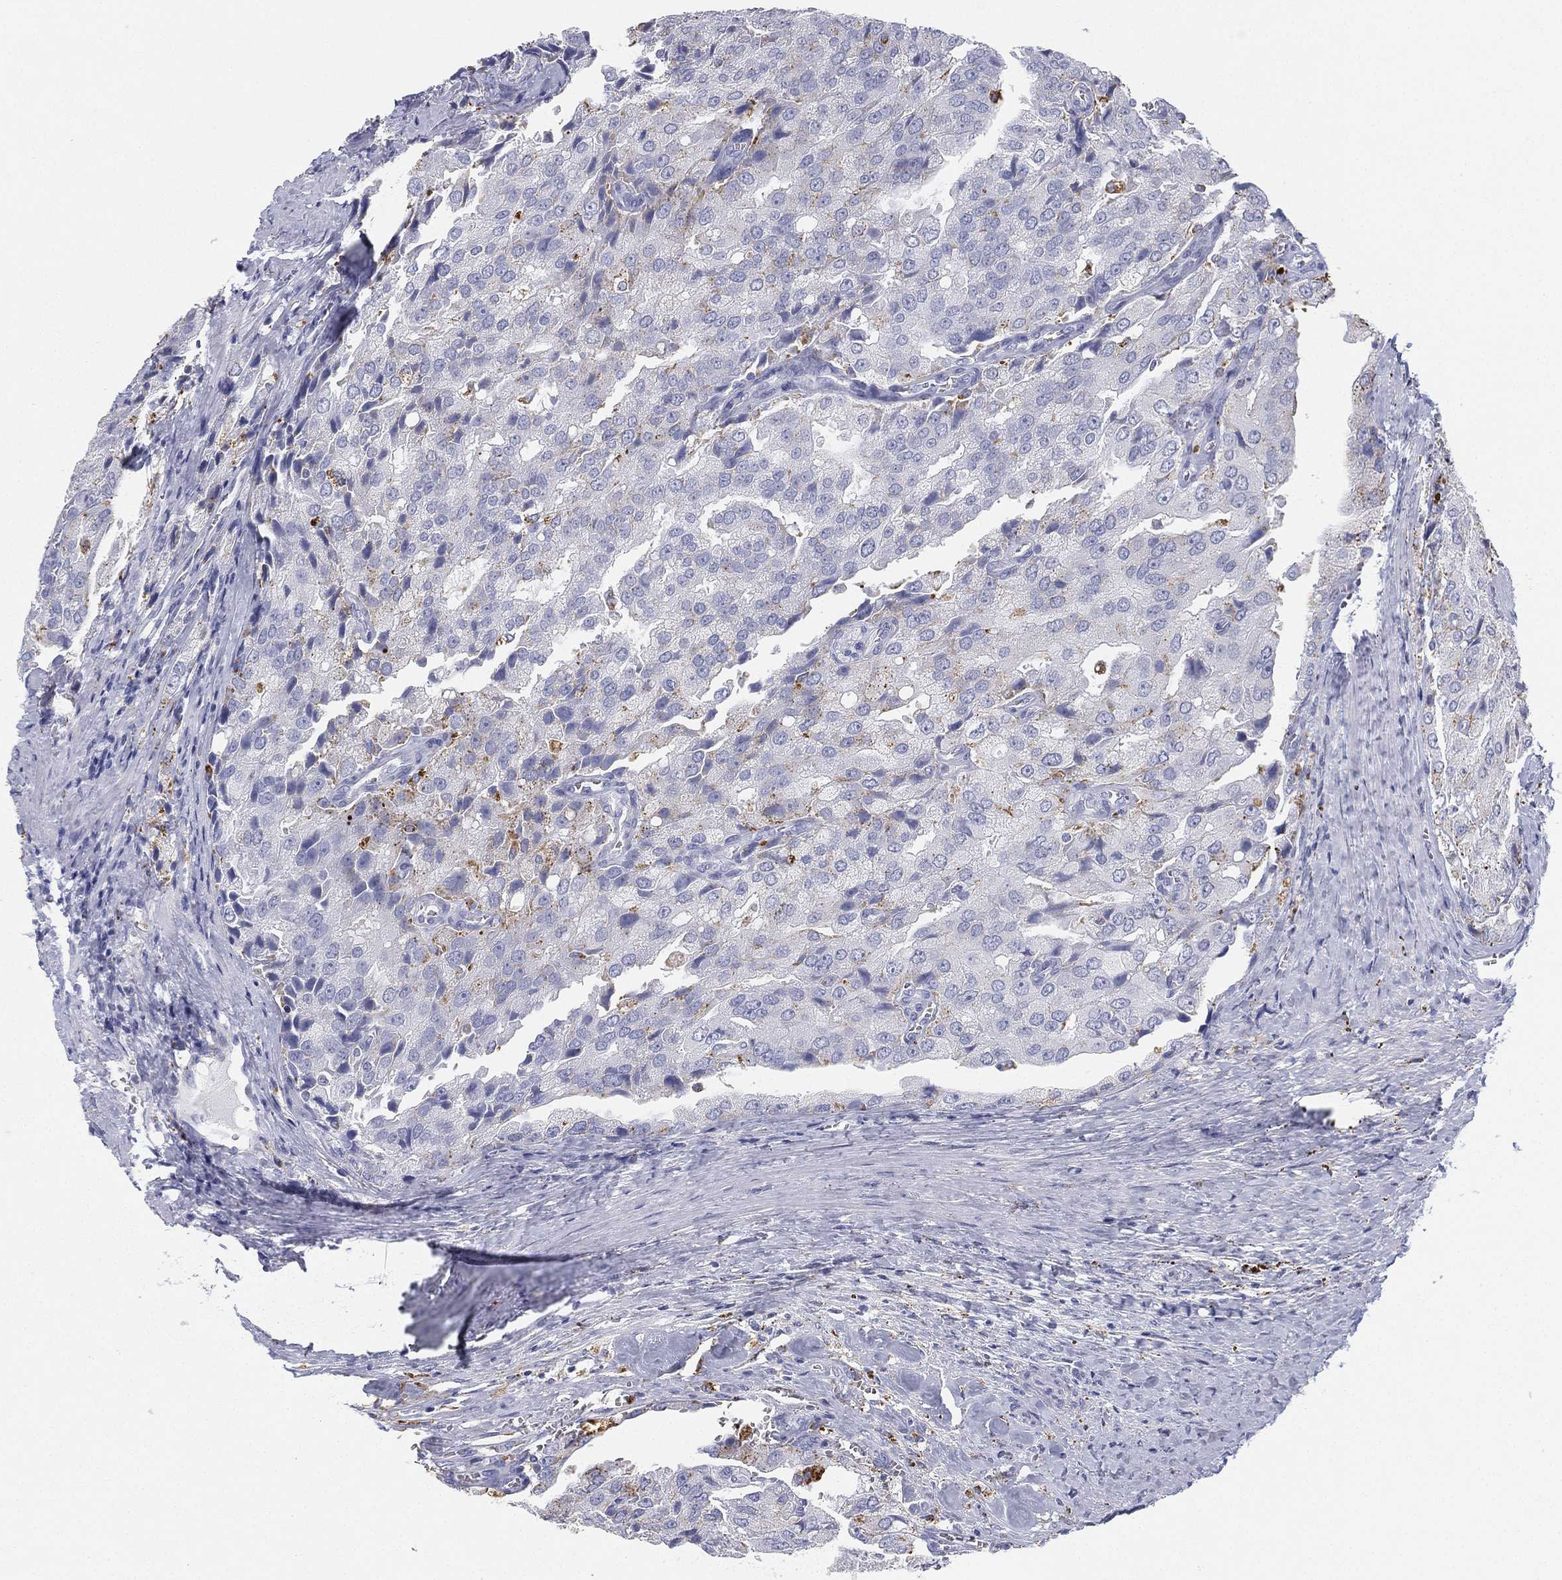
{"staining": {"intensity": "negative", "quantity": "none", "location": "none"}, "tissue": "prostate cancer", "cell_type": "Tumor cells", "image_type": "cancer", "snomed": [{"axis": "morphology", "description": "Adenocarcinoma, NOS"}, {"axis": "topography", "description": "Prostate and seminal vesicle, NOS"}, {"axis": "topography", "description": "Prostate"}], "caption": "Immunohistochemistry (IHC) photomicrograph of neoplastic tissue: adenocarcinoma (prostate) stained with DAB (3,3'-diaminobenzidine) reveals no significant protein expression in tumor cells. (Immunohistochemistry (IHC), brightfield microscopy, high magnification).", "gene": "NPC2", "patient": {"sex": "male", "age": 67}}